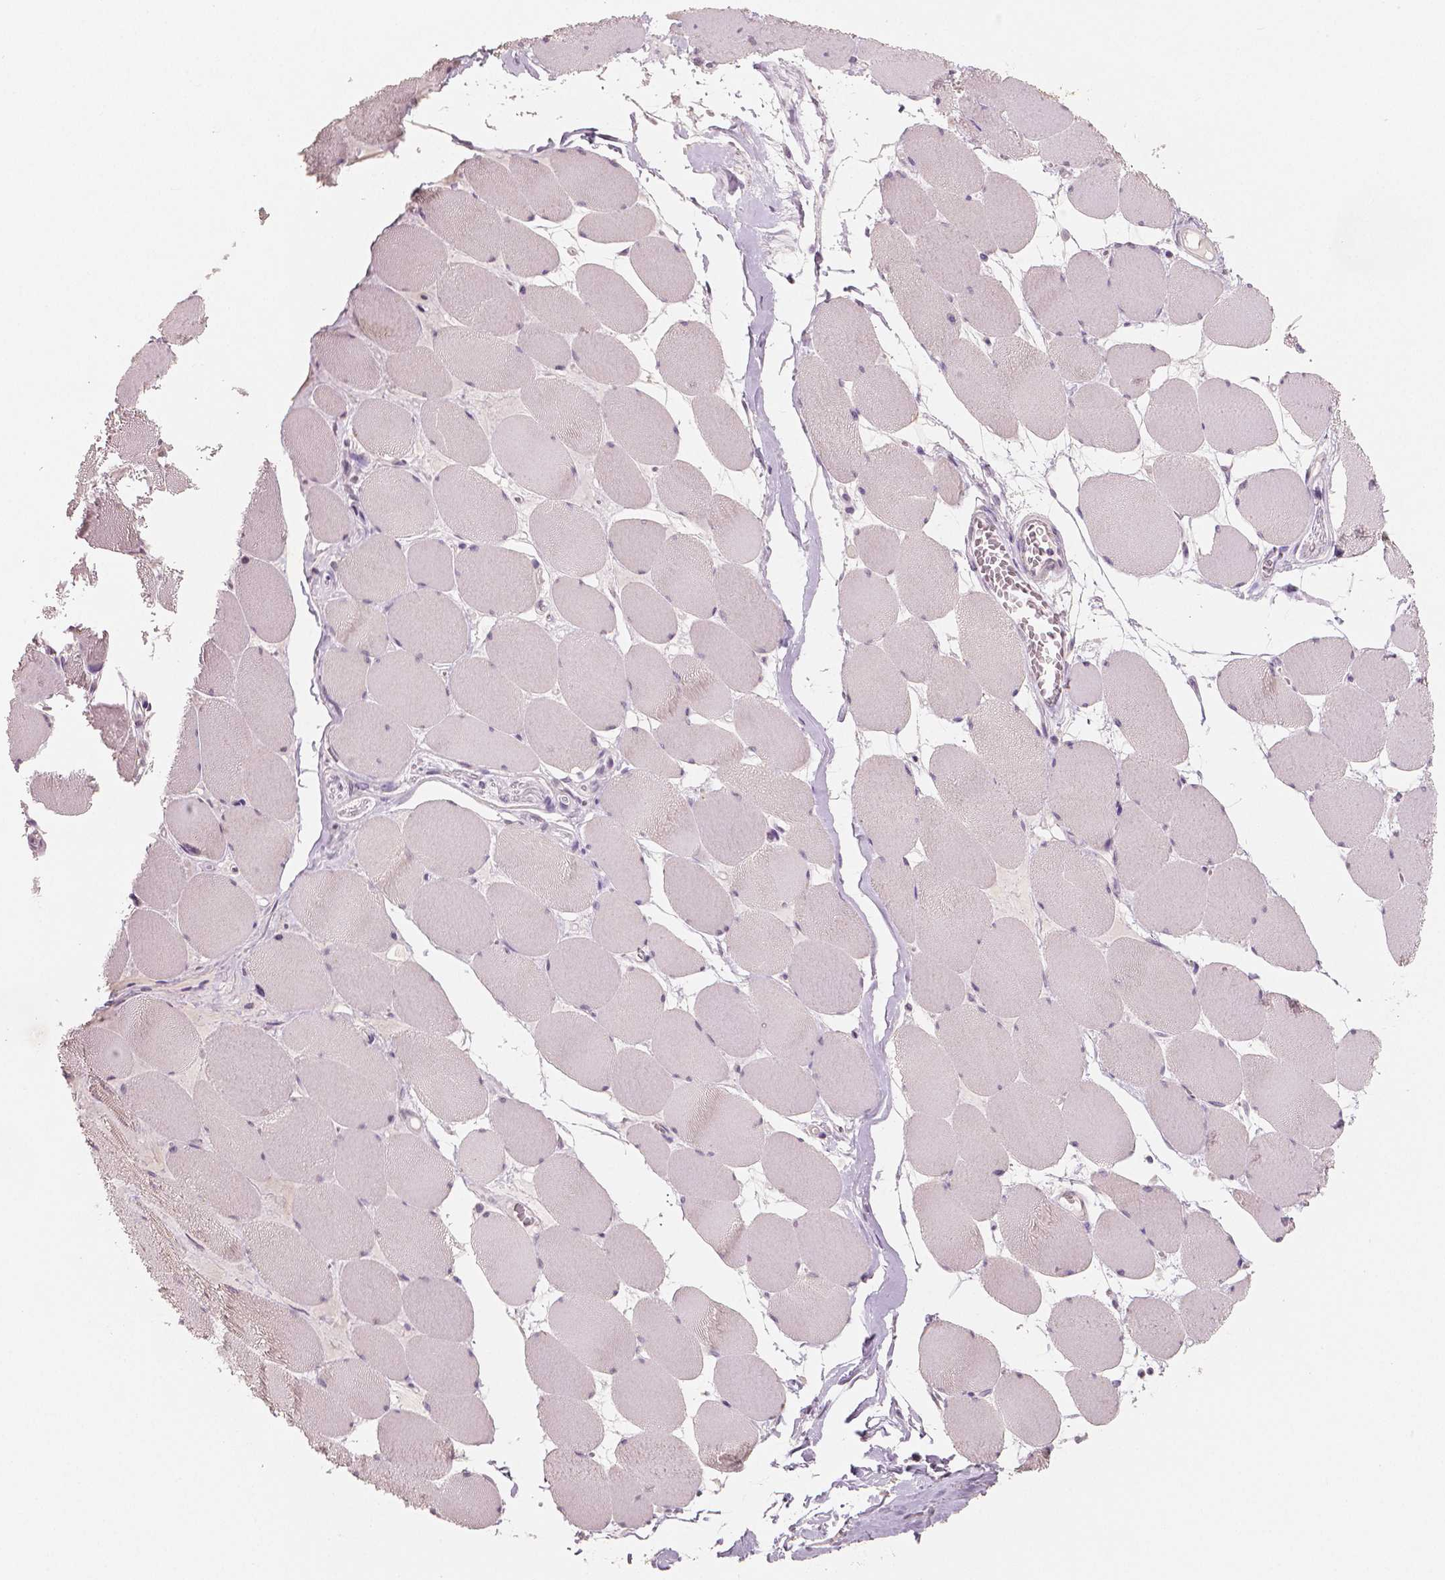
{"staining": {"intensity": "negative", "quantity": "none", "location": "none"}, "tissue": "skeletal muscle", "cell_type": "Myocytes", "image_type": "normal", "snomed": [{"axis": "morphology", "description": "Normal tissue, NOS"}, {"axis": "topography", "description": "Skeletal muscle"}], "caption": "A histopathology image of human skeletal muscle is negative for staining in myocytes. (DAB IHC, high magnification).", "gene": "NECAB1", "patient": {"sex": "female", "age": 75}}